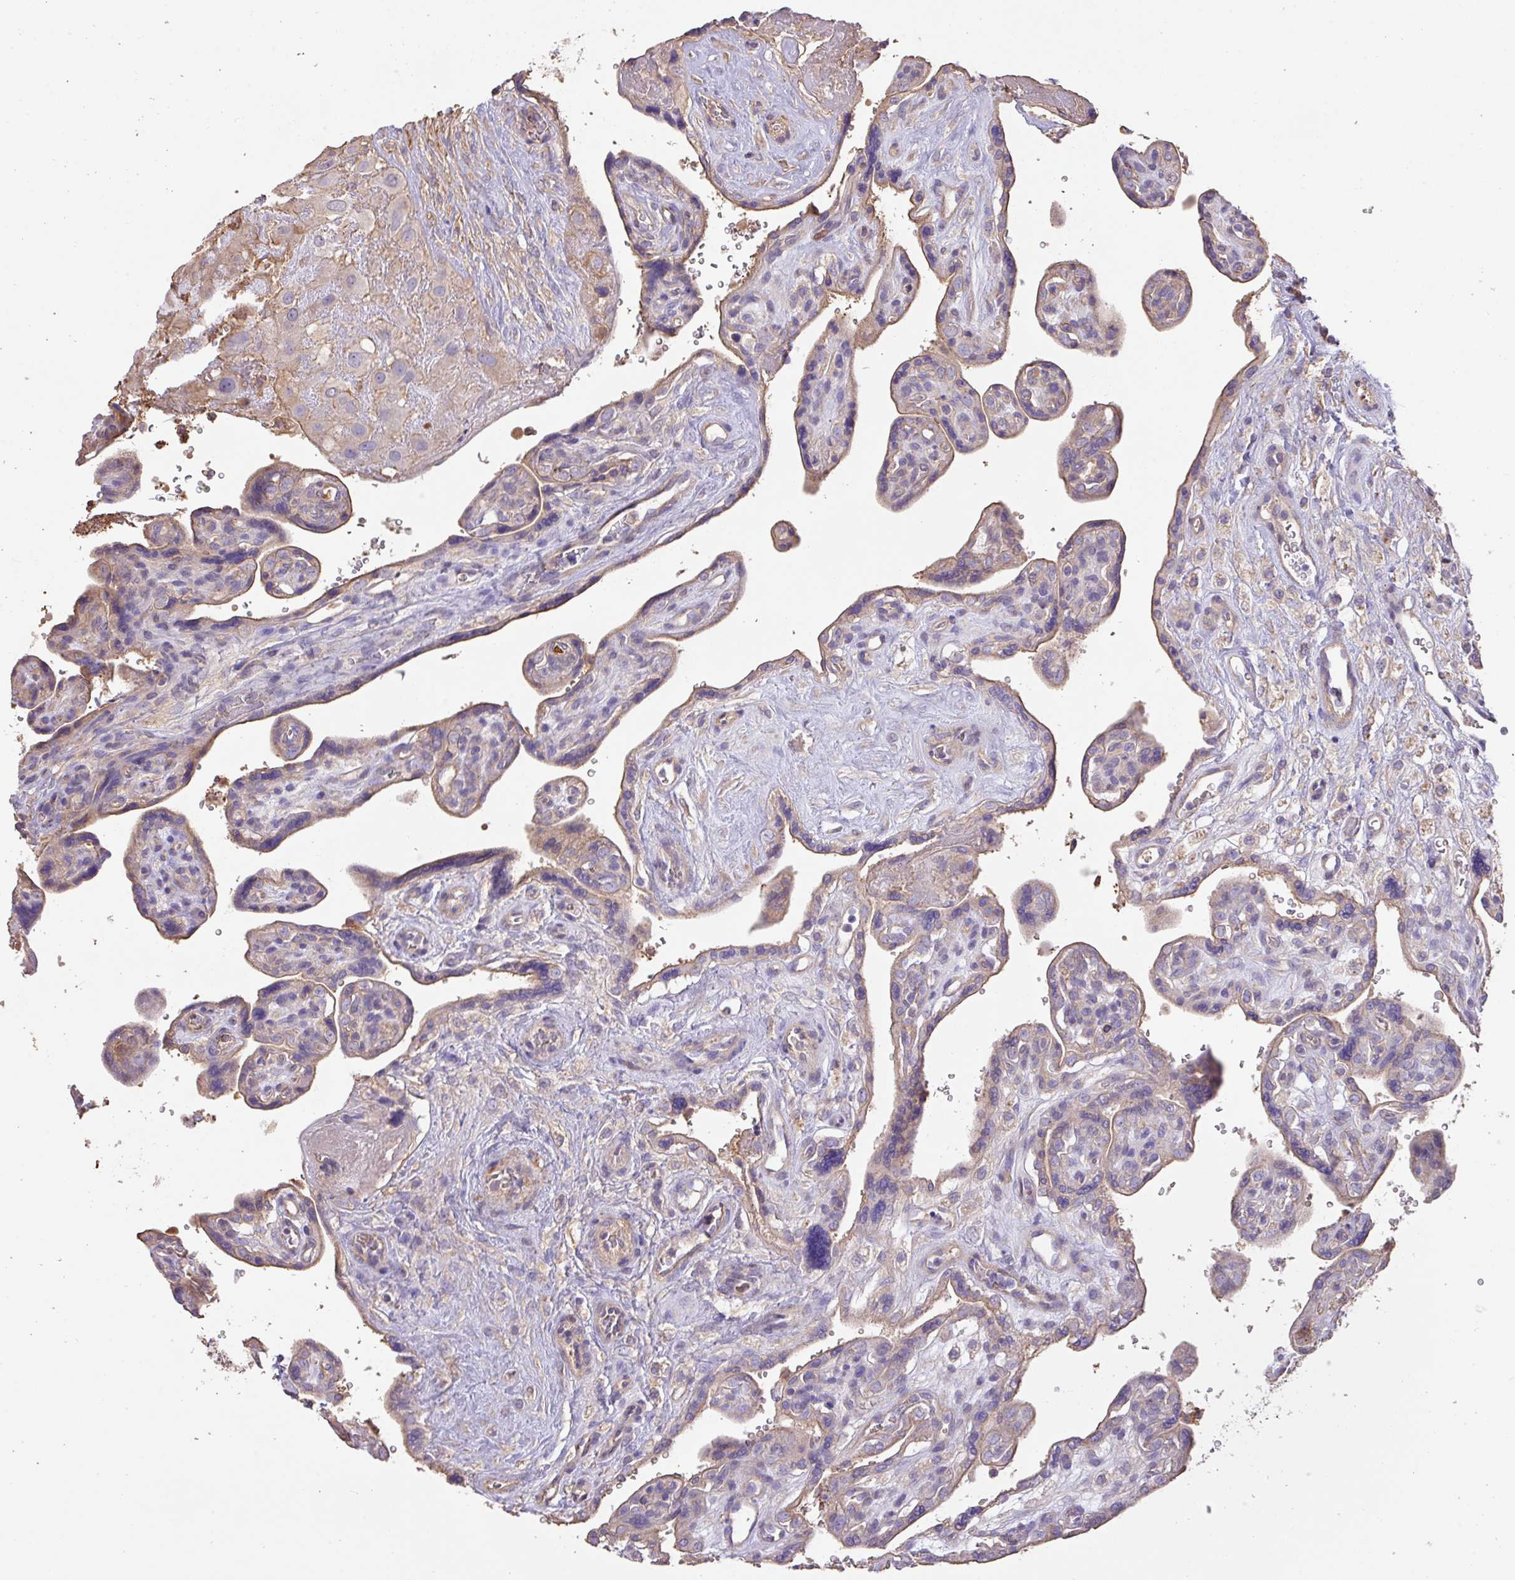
{"staining": {"intensity": "negative", "quantity": "none", "location": "none"}, "tissue": "placenta", "cell_type": "Decidual cells", "image_type": "normal", "snomed": [{"axis": "morphology", "description": "Normal tissue, NOS"}, {"axis": "topography", "description": "Placenta"}], "caption": "Histopathology image shows no protein staining in decidual cells of benign placenta. (DAB IHC with hematoxylin counter stain).", "gene": "CALML4", "patient": {"sex": "female", "age": 39}}